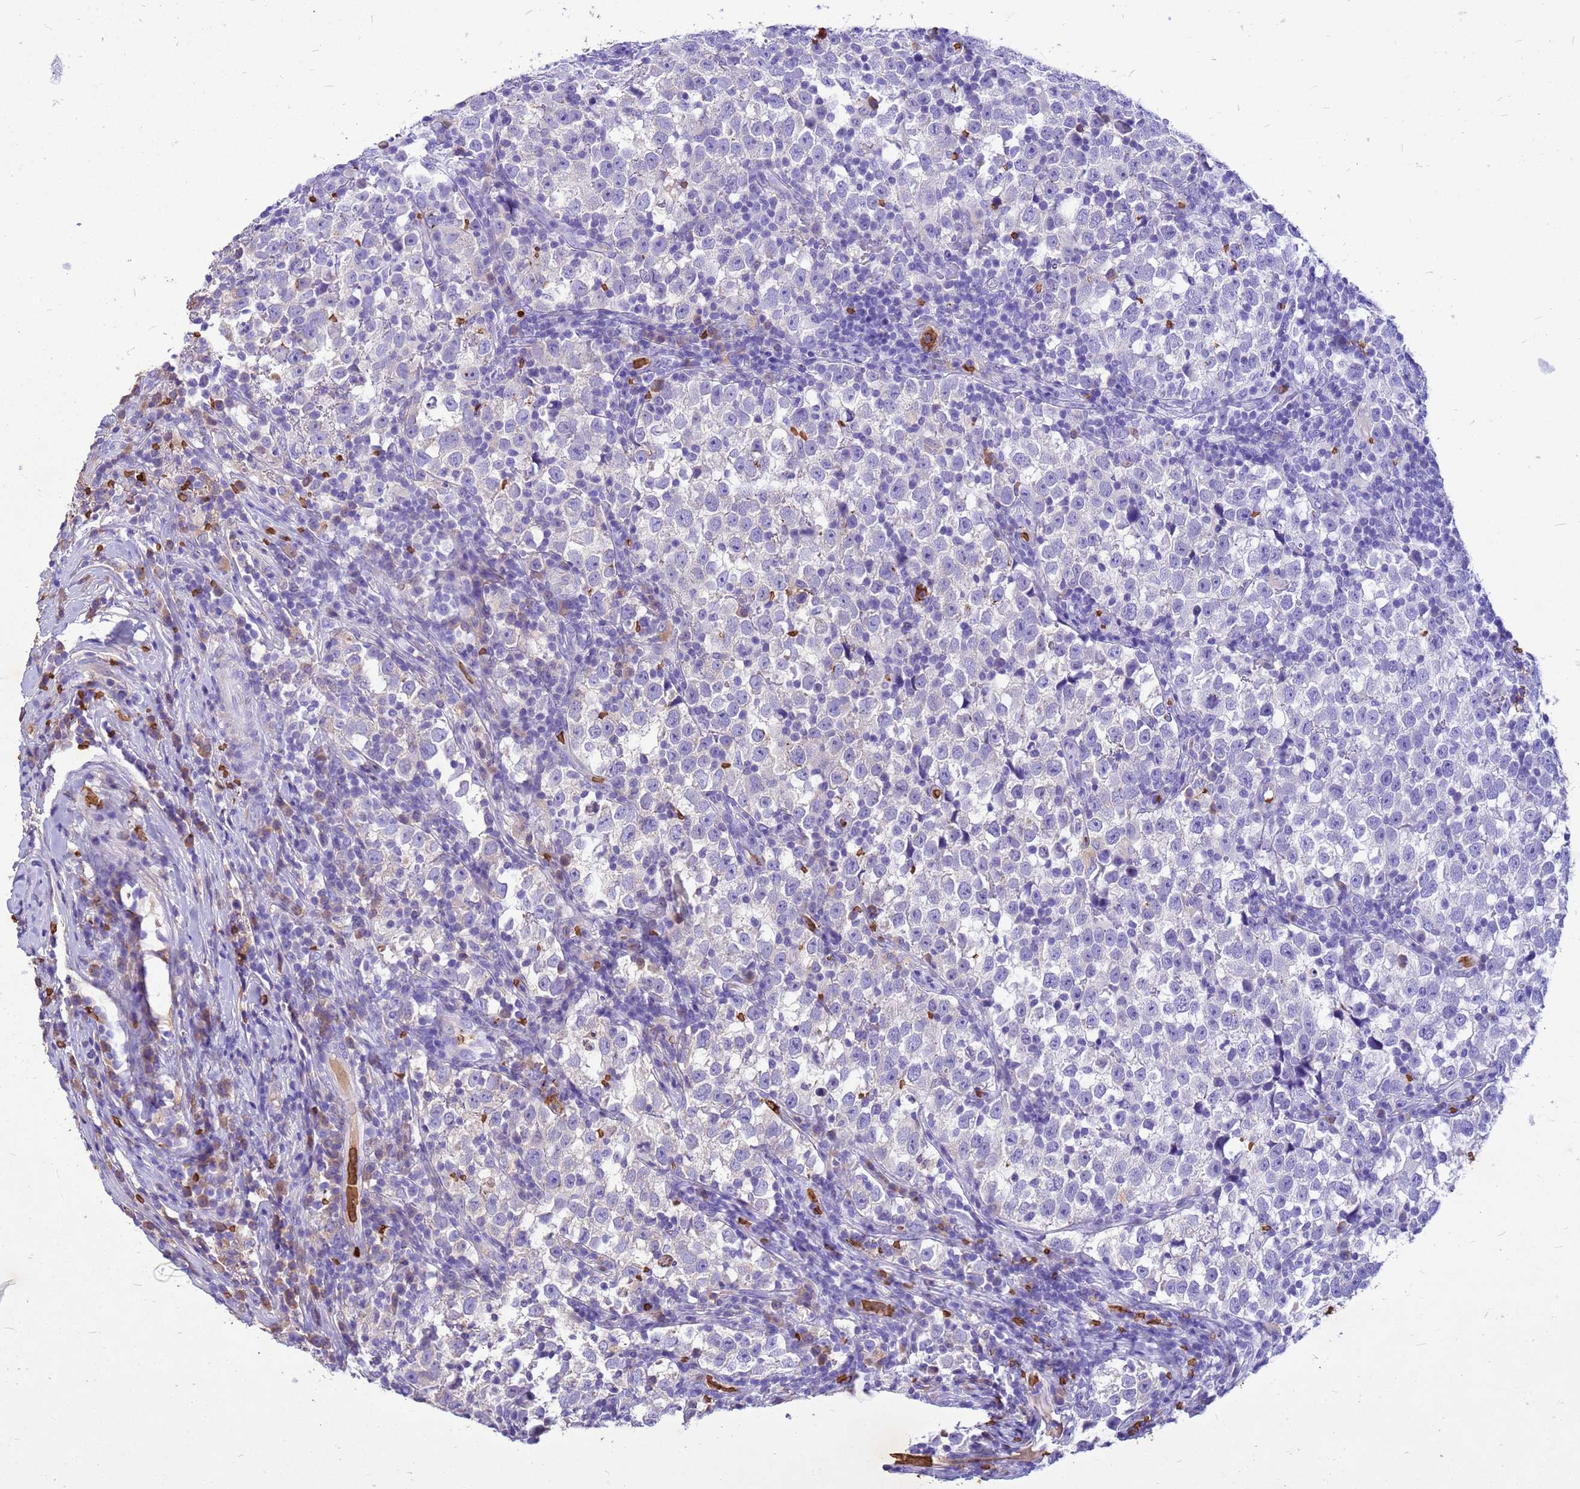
{"staining": {"intensity": "negative", "quantity": "none", "location": "none"}, "tissue": "testis cancer", "cell_type": "Tumor cells", "image_type": "cancer", "snomed": [{"axis": "morphology", "description": "Normal tissue, NOS"}, {"axis": "morphology", "description": "Seminoma, NOS"}, {"axis": "topography", "description": "Testis"}], "caption": "Tumor cells are negative for protein expression in human testis cancer.", "gene": "HBA2", "patient": {"sex": "male", "age": 43}}